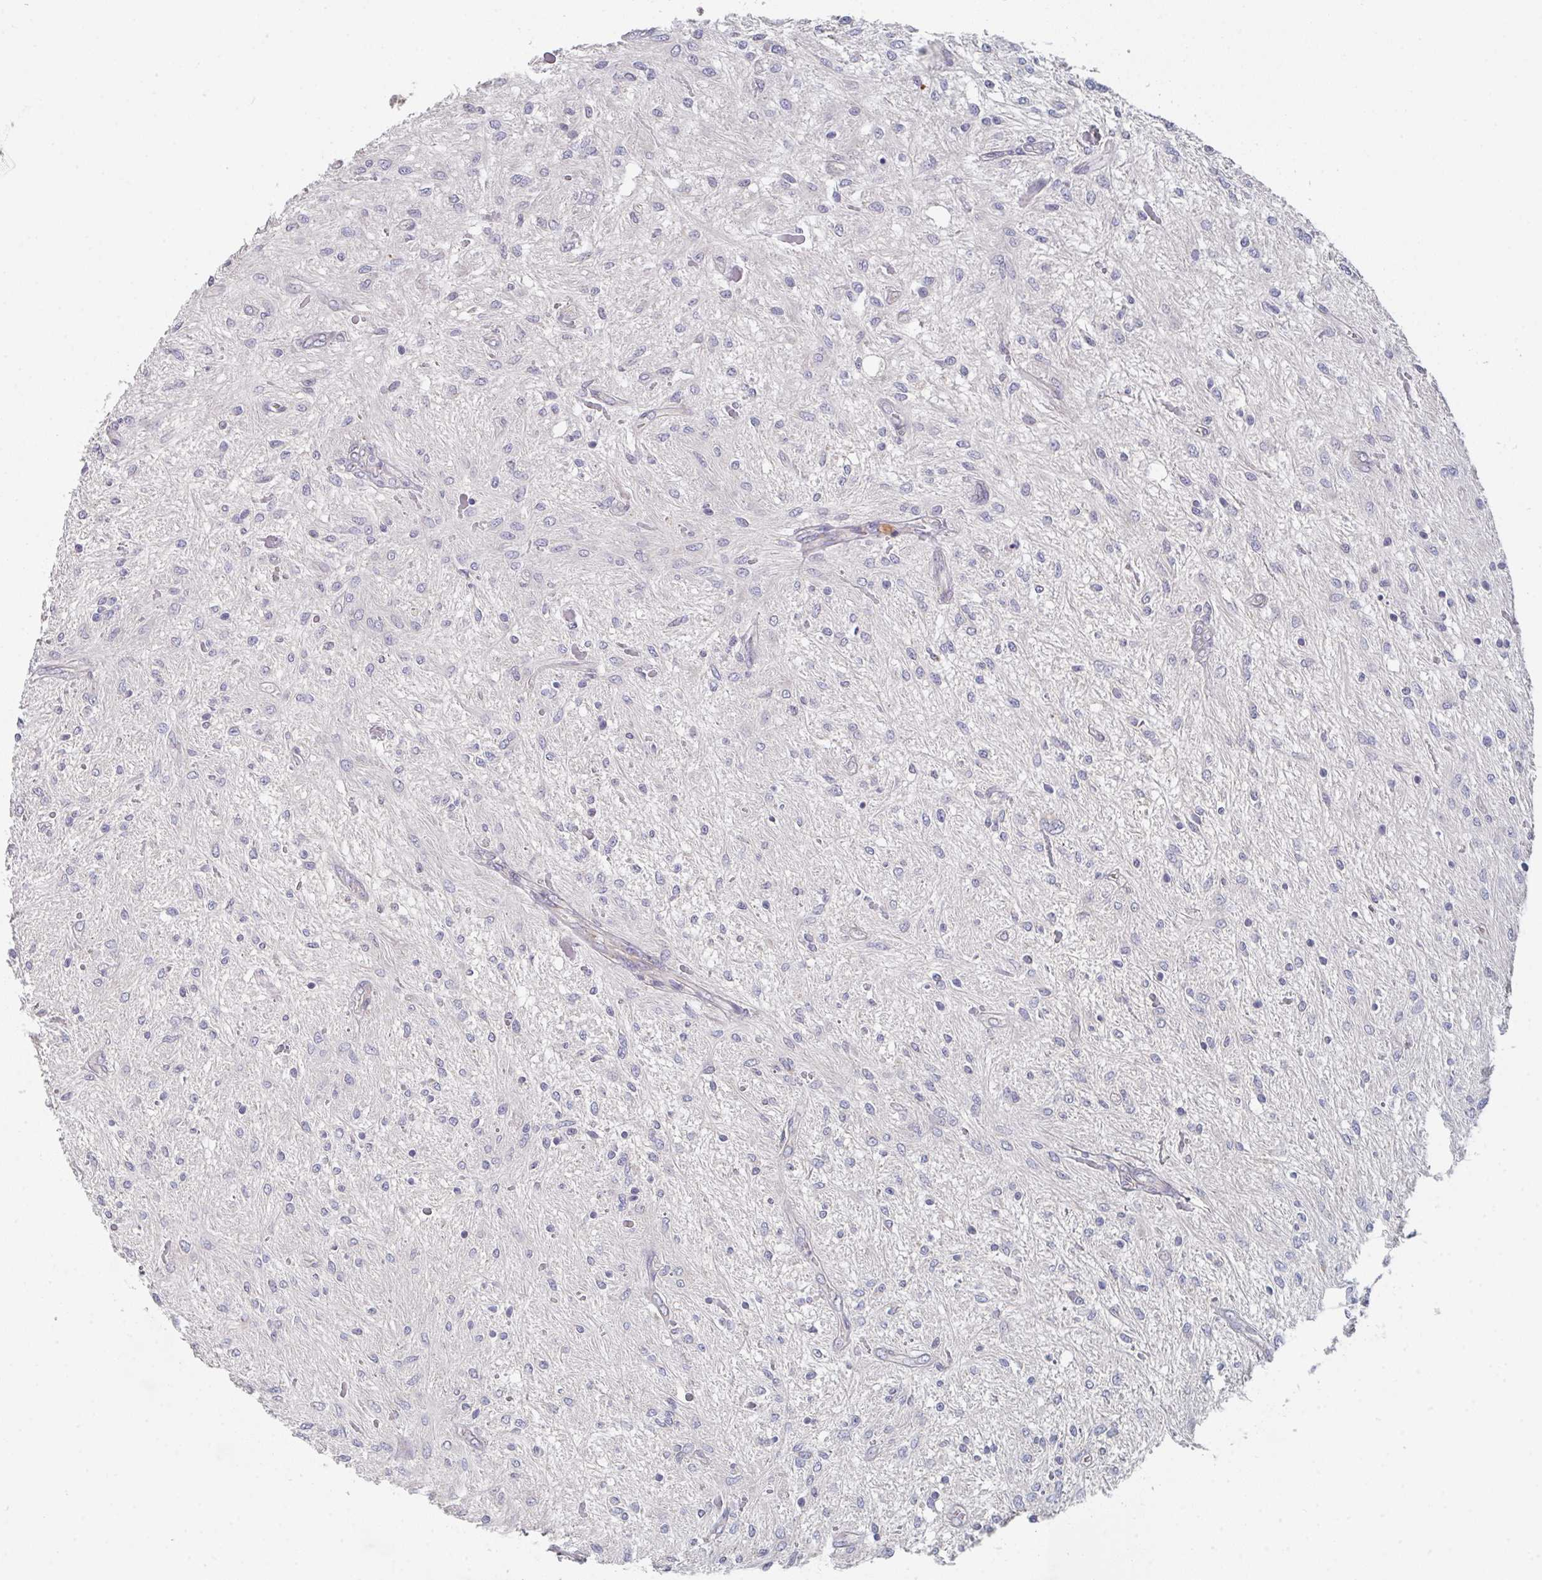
{"staining": {"intensity": "negative", "quantity": "none", "location": "none"}, "tissue": "glioma", "cell_type": "Tumor cells", "image_type": "cancer", "snomed": [{"axis": "morphology", "description": "Glioma, malignant, Low grade"}, {"axis": "topography", "description": "Cerebellum"}], "caption": "There is no significant staining in tumor cells of glioma.", "gene": "ELOVL1", "patient": {"sex": "female", "age": 14}}